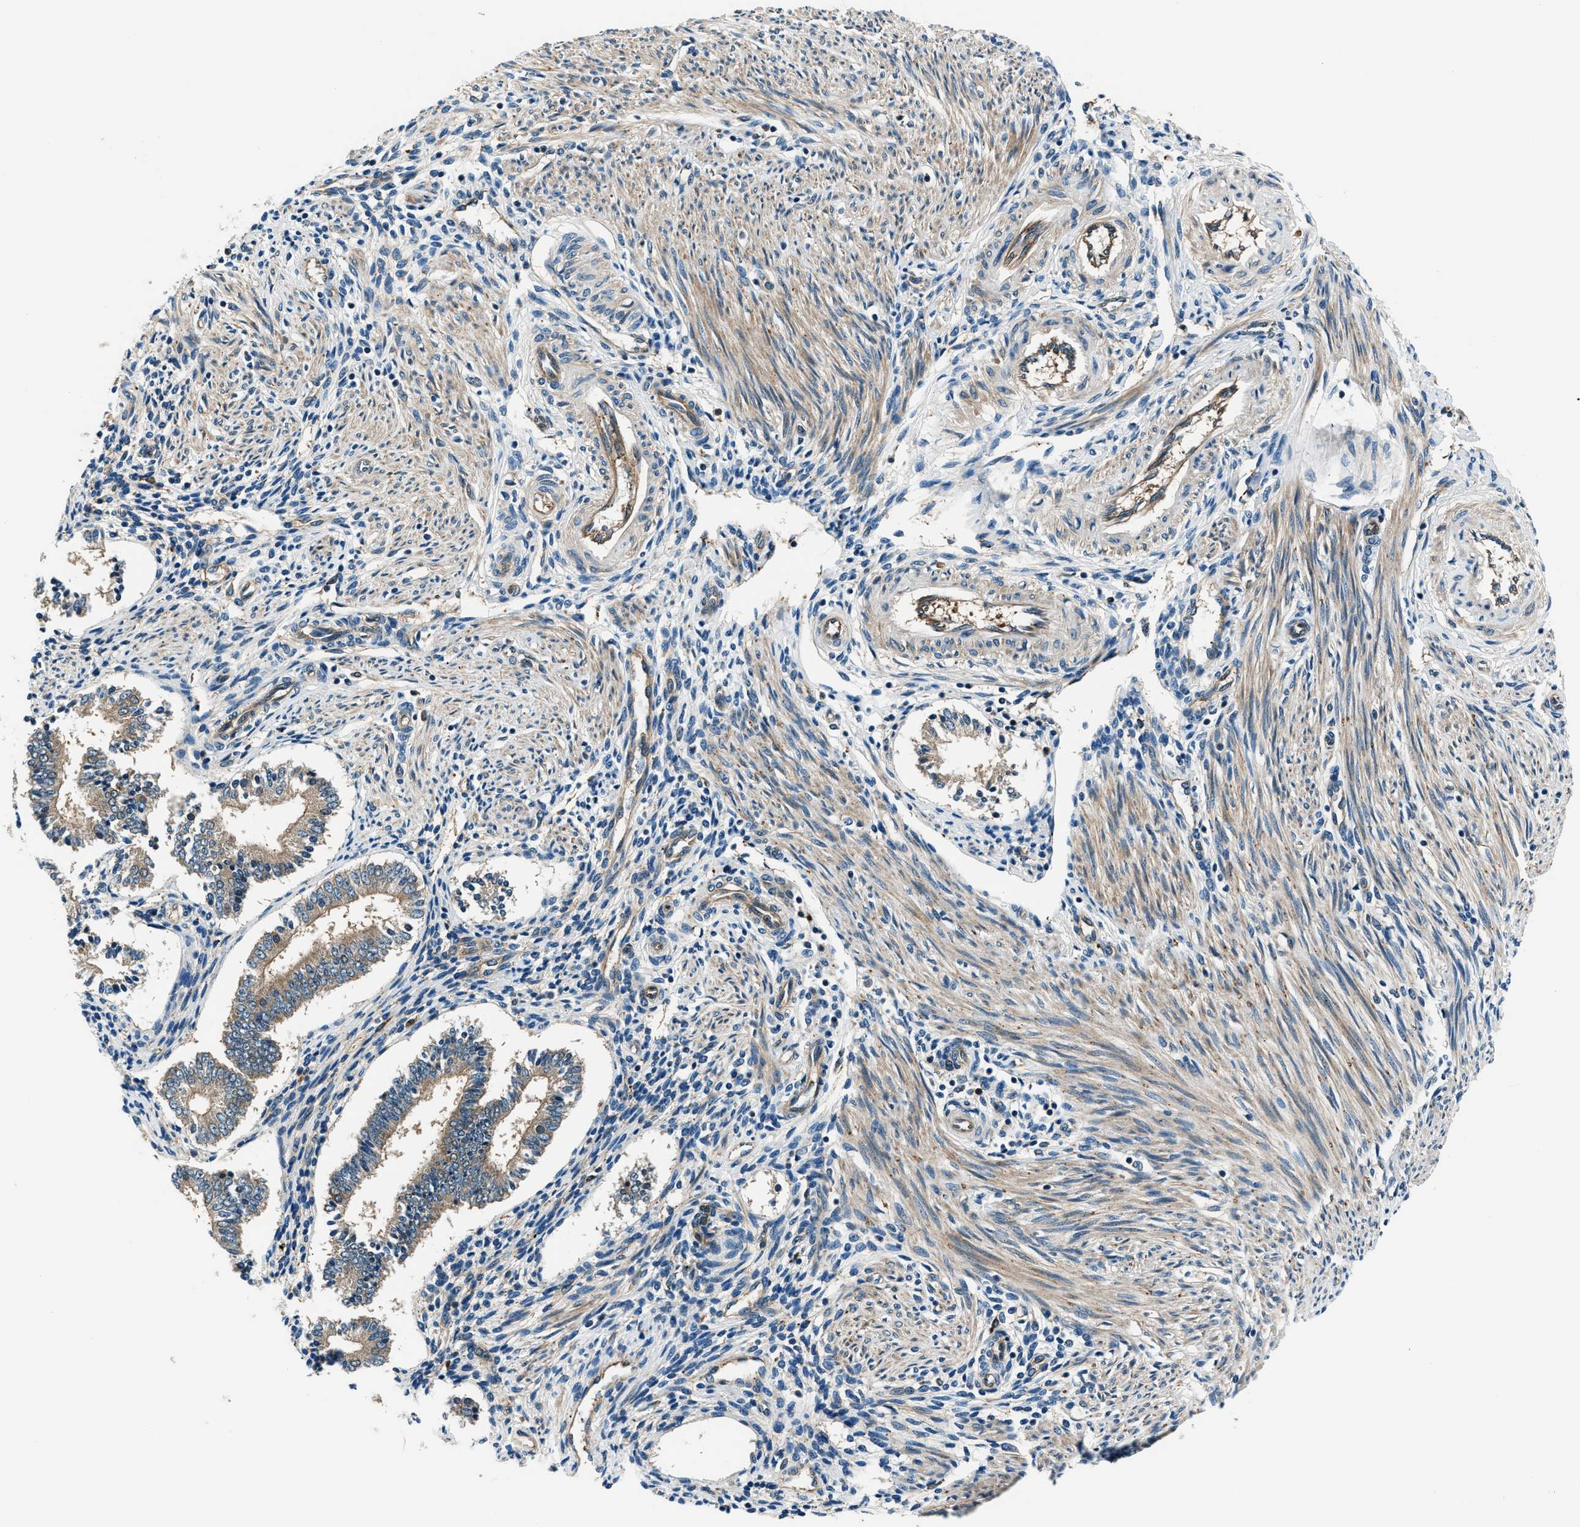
{"staining": {"intensity": "negative", "quantity": "none", "location": "none"}, "tissue": "endometrium", "cell_type": "Cells in endometrial stroma", "image_type": "normal", "snomed": [{"axis": "morphology", "description": "Normal tissue, NOS"}, {"axis": "topography", "description": "Endometrium"}], "caption": "This is an immunohistochemistry micrograph of benign human endometrium. There is no expression in cells in endometrial stroma.", "gene": "SLC19A2", "patient": {"sex": "female", "age": 42}}